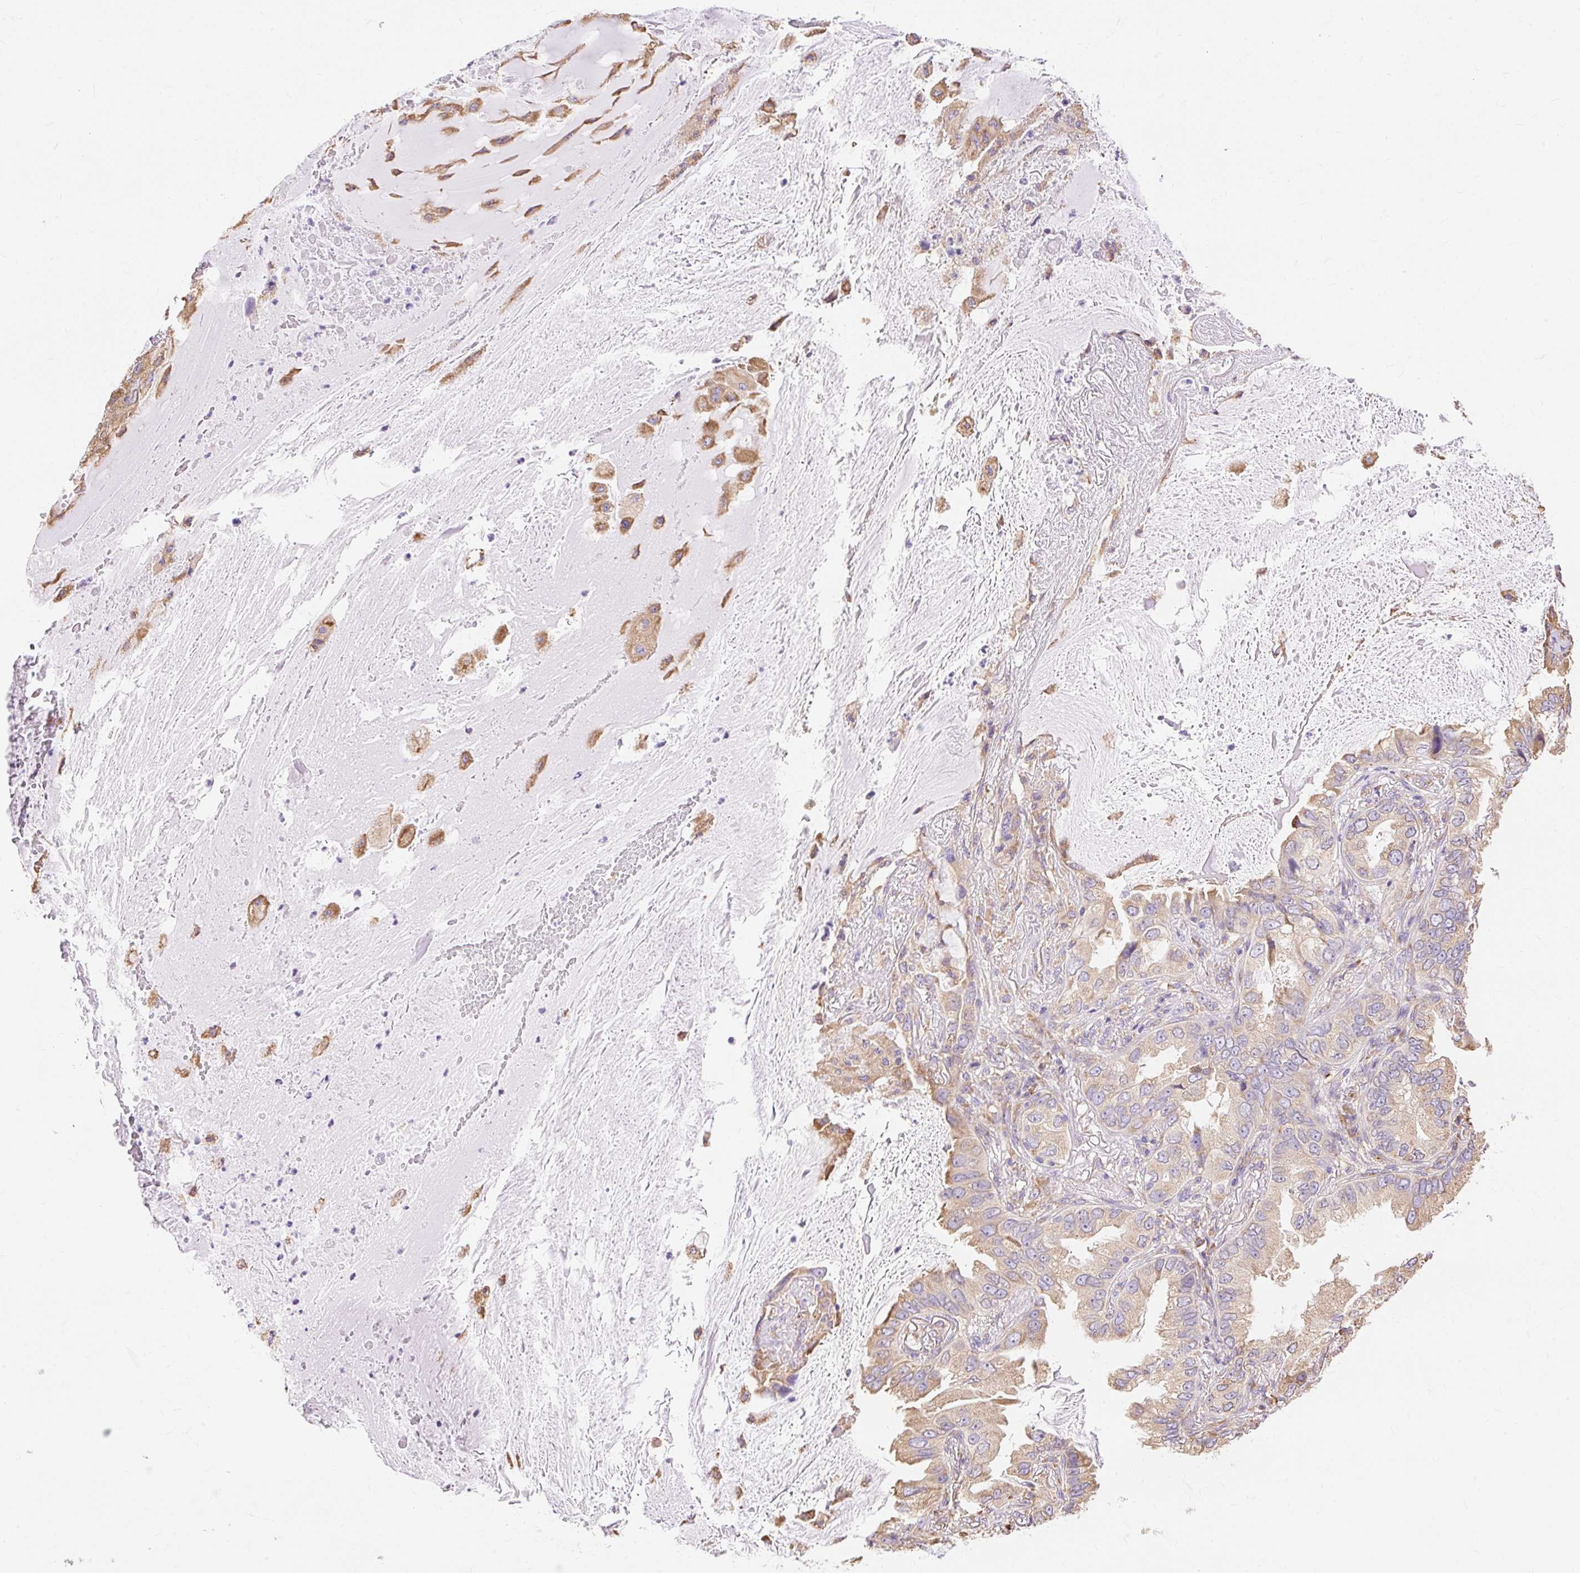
{"staining": {"intensity": "weak", "quantity": "<25%", "location": "cytoplasmic/membranous"}, "tissue": "lung cancer", "cell_type": "Tumor cells", "image_type": "cancer", "snomed": [{"axis": "morphology", "description": "Adenocarcinoma, NOS"}, {"axis": "topography", "description": "Lung"}], "caption": "Immunohistochemistry histopathology image of human lung cancer stained for a protein (brown), which exhibits no staining in tumor cells.", "gene": "RPS17", "patient": {"sex": "female", "age": 69}}